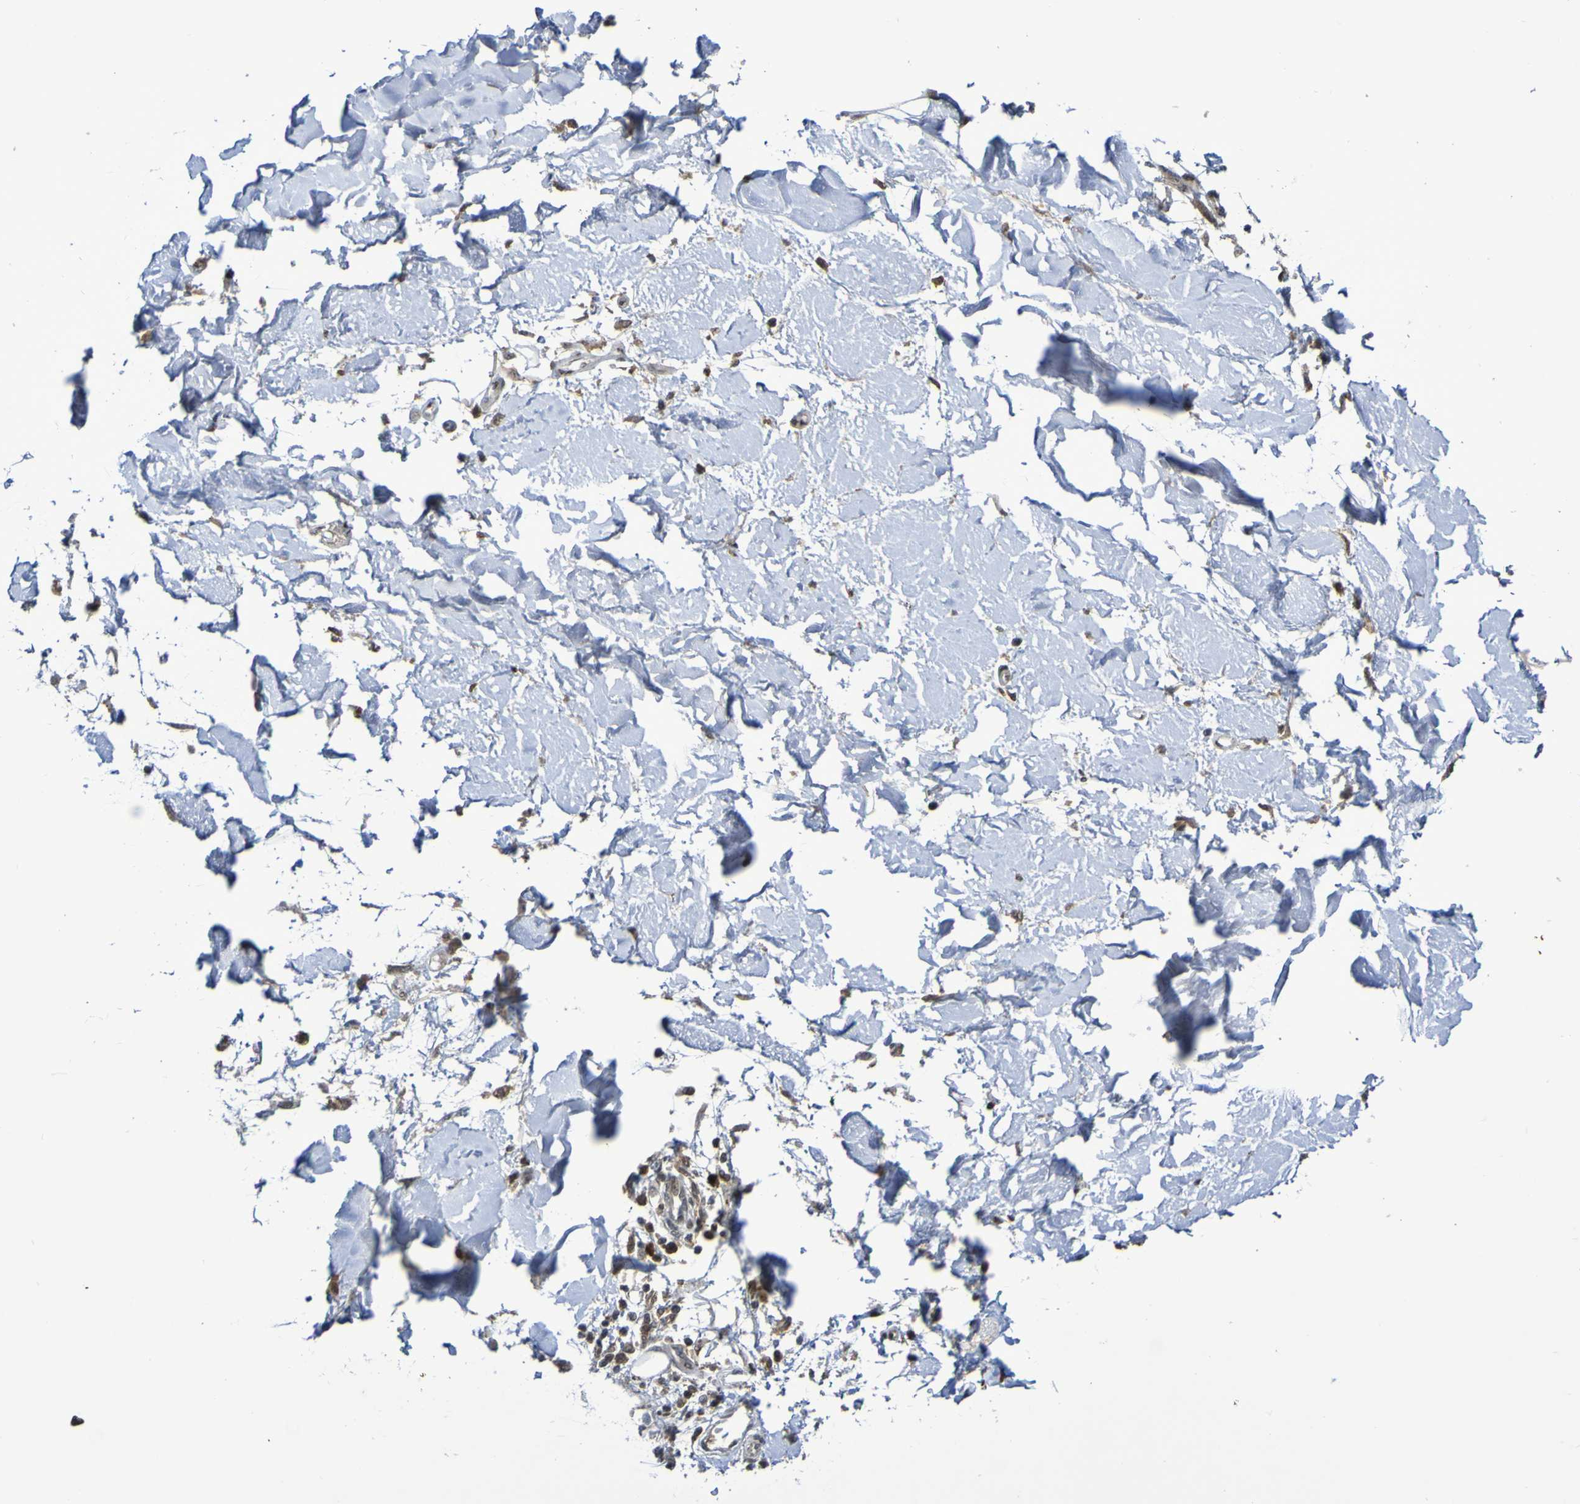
{"staining": {"intensity": "weak", "quantity": "25%-75%", "location": "cytoplasmic/membranous"}, "tissue": "adipose tissue", "cell_type": "Adipocytes", "image_type": "normal", "snomed": [{"axis": "morphology", "description": "Squamous cell carcinoma, NOS"}, {"axis": "topography", "description": "Skin"}], "caption": "Human adipose tissue stained for a protein (brown) shows weak cytoplasmic/membranous positive positivity in about 25%-75% of adipocytes.", "gene": "ITLN1", "patient": {"sex": "male", "age": 83}}